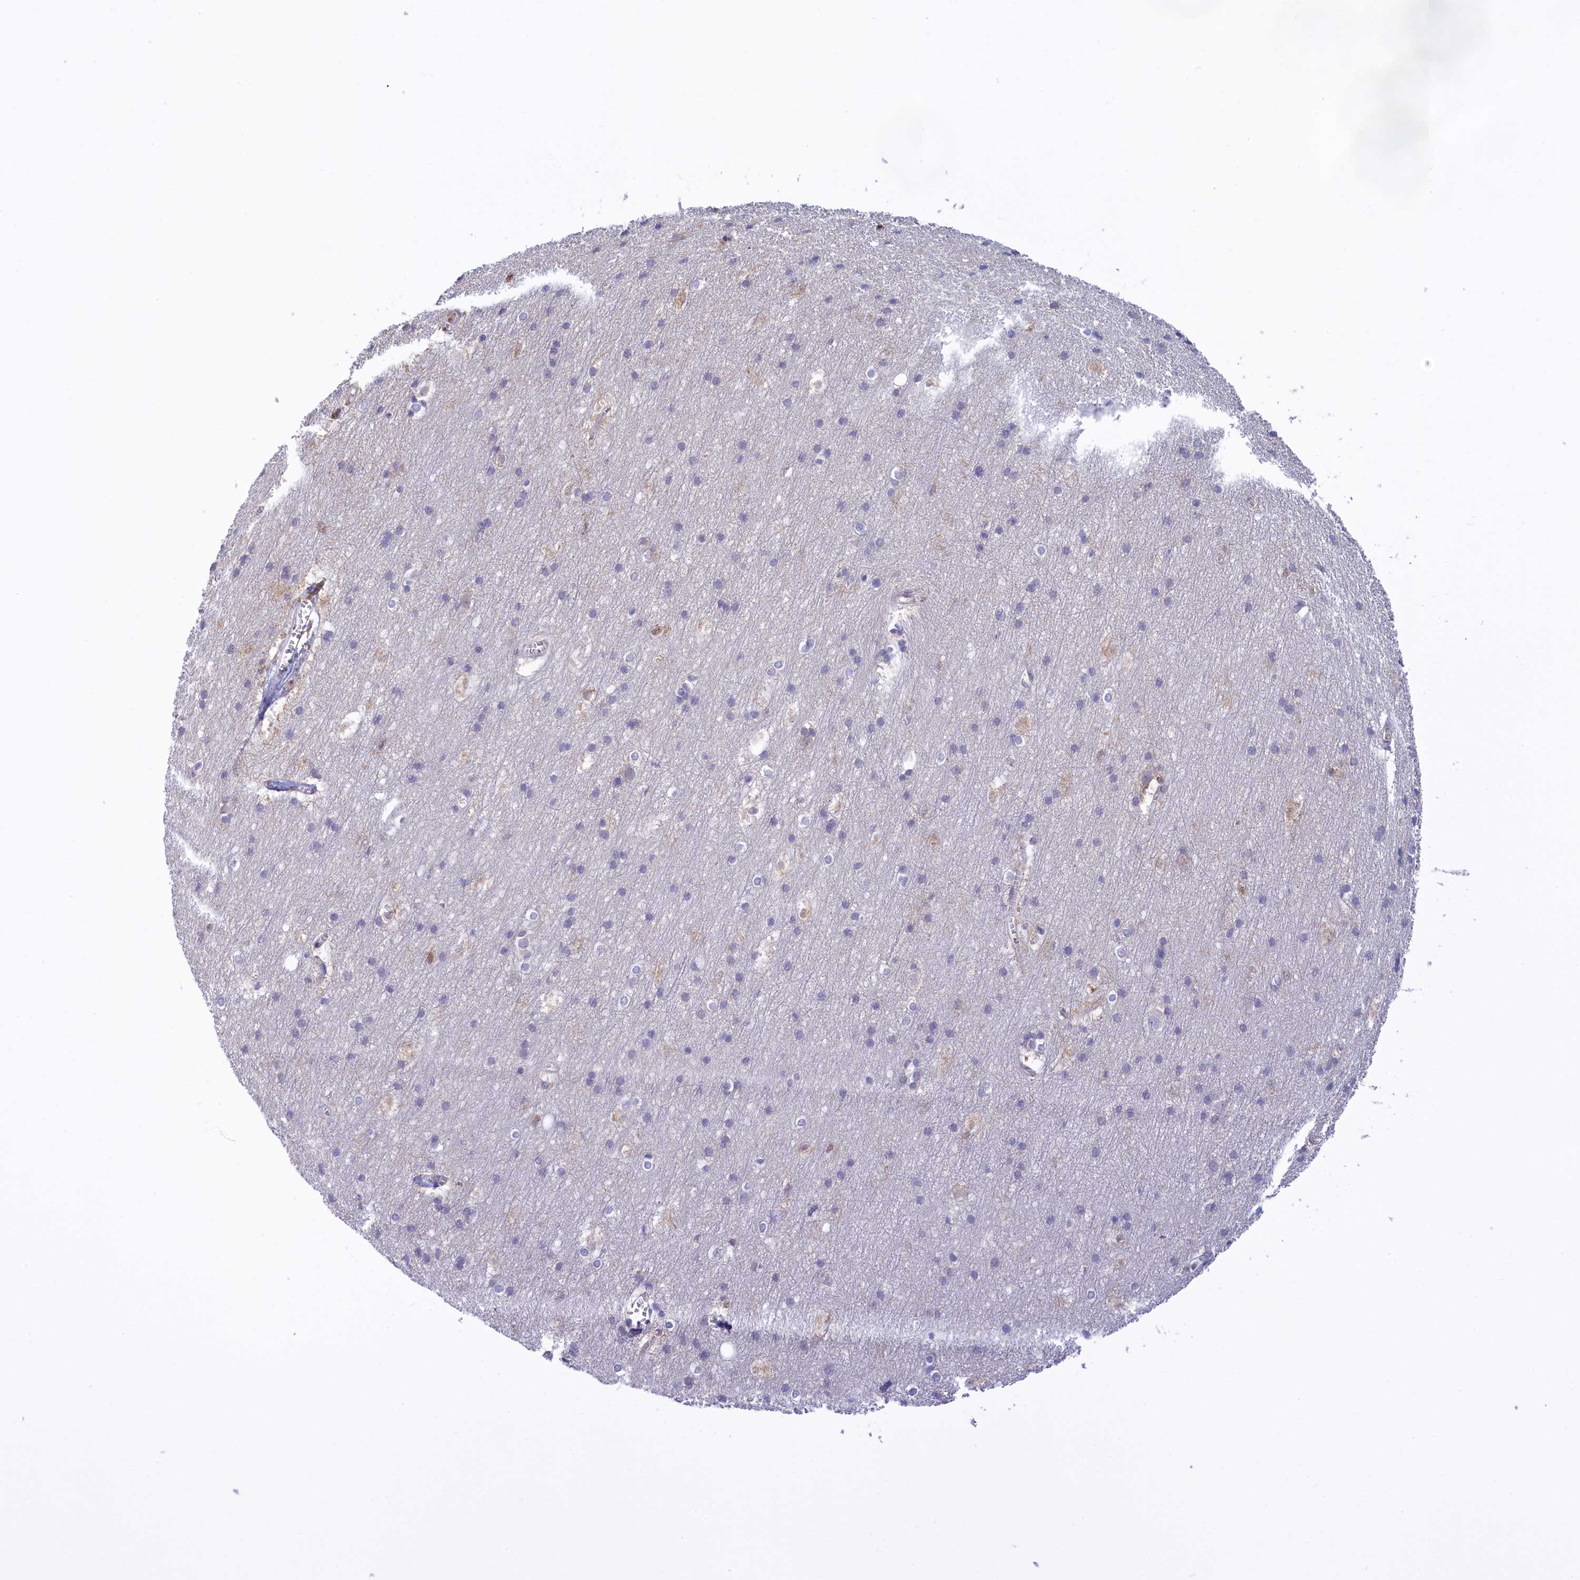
{"staining": {"intensity": "negative", "quantity": "none", "location": "none"}, "tissue": "cerebral cortex", "cell_type": "Endothelial cells", "image_type": "normal", "snomed": [{"axis": "morphology", "description": "Normal tissue, NOS"}, {"axis": "topography", "description": "Cerebral cortex"}], "caption": "Immunohistochemistry (IHC) photomicrograph of normal cerebral cortex: human cerebral cortex stained with DAB reveals no significant protein expression in endothelial cells.", "gene": "IZUMO2", "patient": {"sex": "male", "age": 54}}